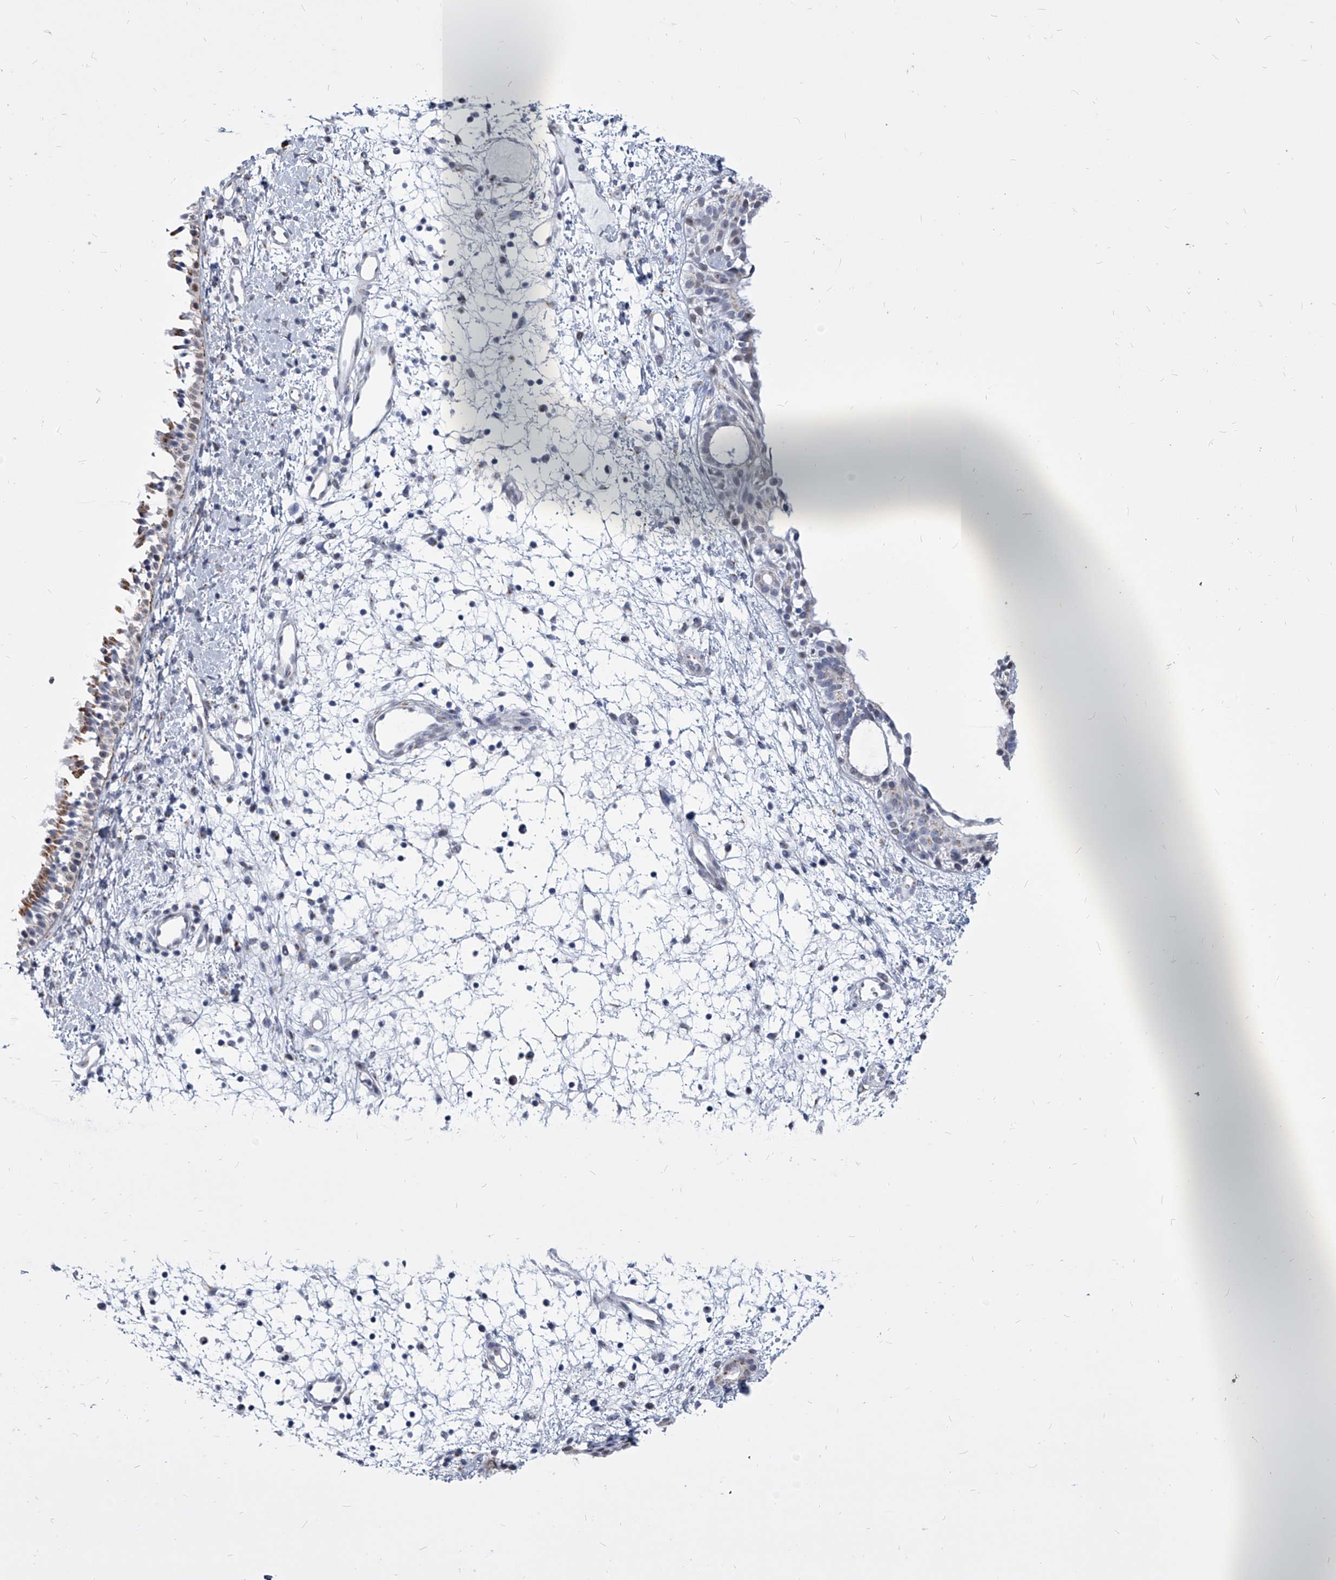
{"staining": {"intensity": "moderate", "quantity": "25%-75%", "location": "cytoplasmic/membranous"}, "tissue": "nasopharynx", "cell_type": "Respiratory epithelial cells", "image_type": "normal", "snomed": [{"axis": "morphology", "description": "Normal tissue, NOS"}, {"axis": "topography", "description": "Nasopharynx"}], "caption": "Approximately 25%-75% of respiratory epithelial cells in benign nasopharynx display moderate cytoplasmic/membranous protein expression as visualized by brown immunohistochemical staining.", "gene": "EVA1C", "patient": {"sex": "male", "age": 22}}